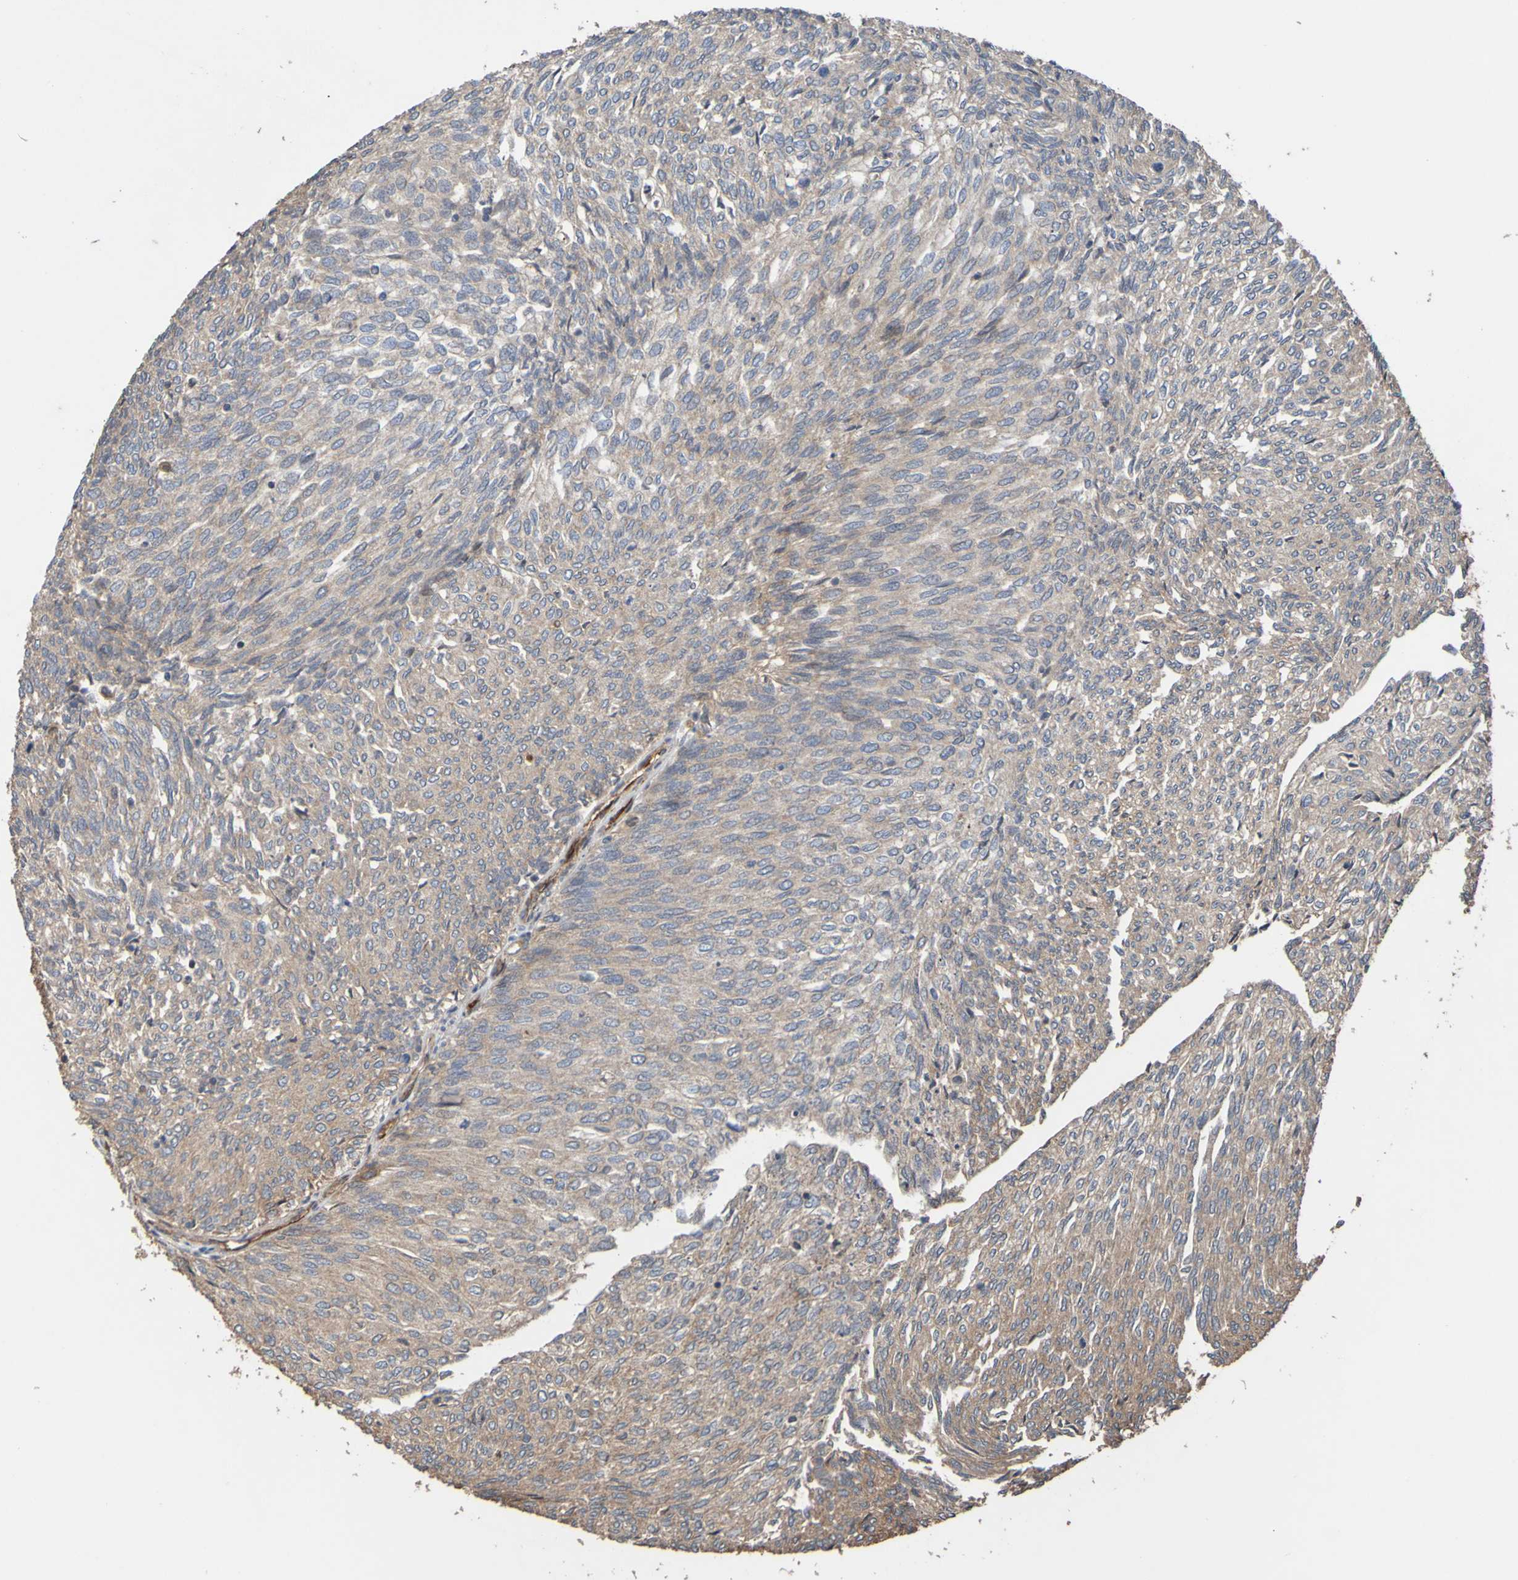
{"staining": {"intensity": "weak", "quantity": ">75%", "location": "cytoplasmic/membranous"}, "tissue": "urothelial cancer", "cell_type": "Tumor cells", "image_type": "cancer", "snomed": [{"axis": "morphology", "description": "Urothelial carcinoma, Low grade"}, {"axis": "topography", "description": "Urinary bladder"}], "caption": "Weak cytoplasmic/membranous positivity is appreciated in approximately >75% of tumor cells in urothelial carcinoma (low-grade).", "gene": "UCN", "patient": {"sex": "female", "age": 79}}